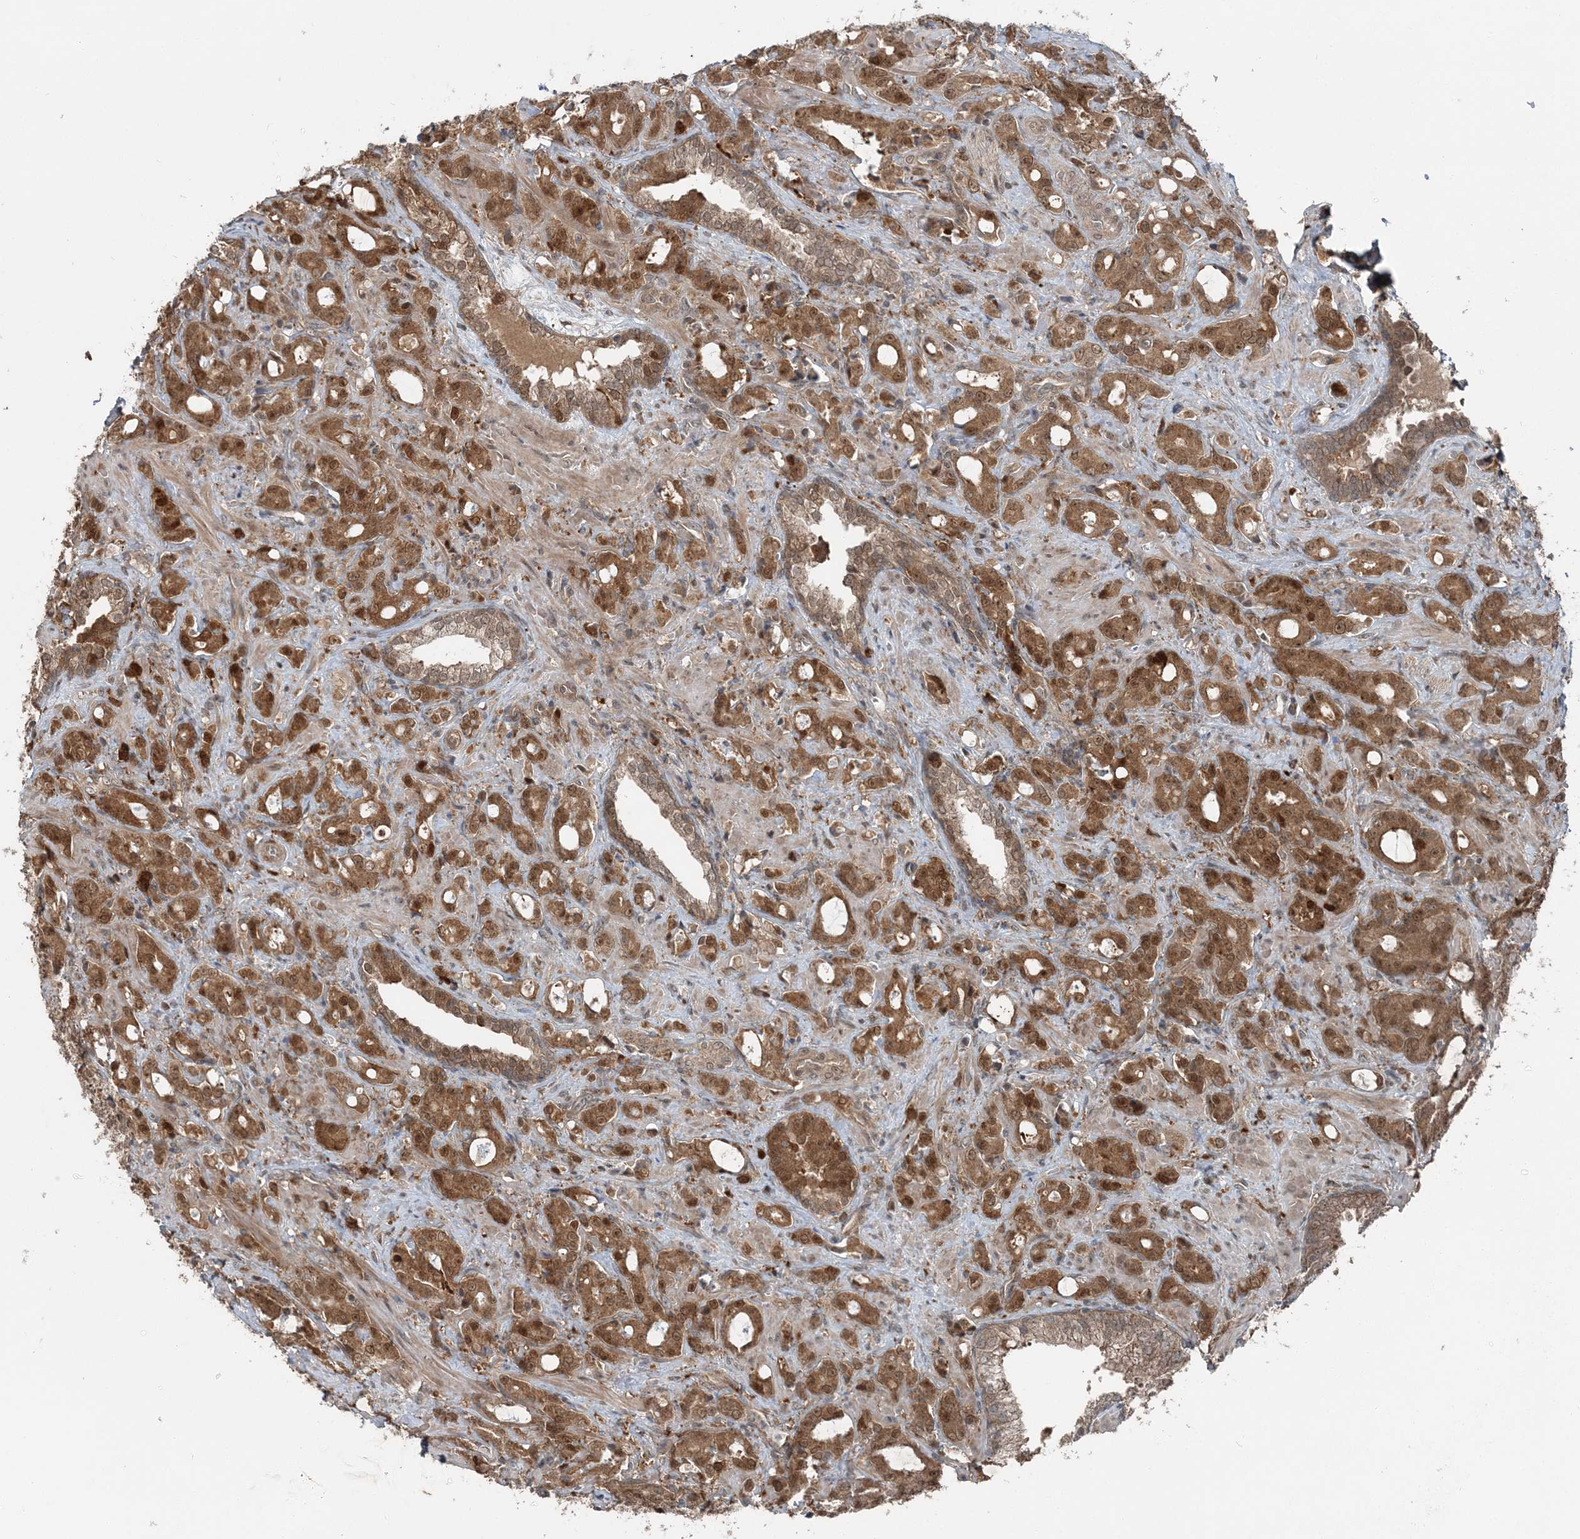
{"staining": {"intensity": "moderate", "quantity": ">75%", "location": "cytoplasmic/membranous,nuclear"}, "tissue": "prostate cancer", "cell_type": "Tumor cells", "image_type": "cancer", "snomed": [{"axis": "morphology", "description": "Adenocarcinoma, High grade"}, {"axis": "topography", "description": "Prostate"}], "caption": "Brown immunohistochemical staining in human prostate cancer (adenocarcinoma (high-grade)) reveals moderate cytoplasmic/membranous and nuclear staining in approximately >75% of tumor cells.", "gene": "FBXL17", "patient": {"sex": "male", "age": 72}}